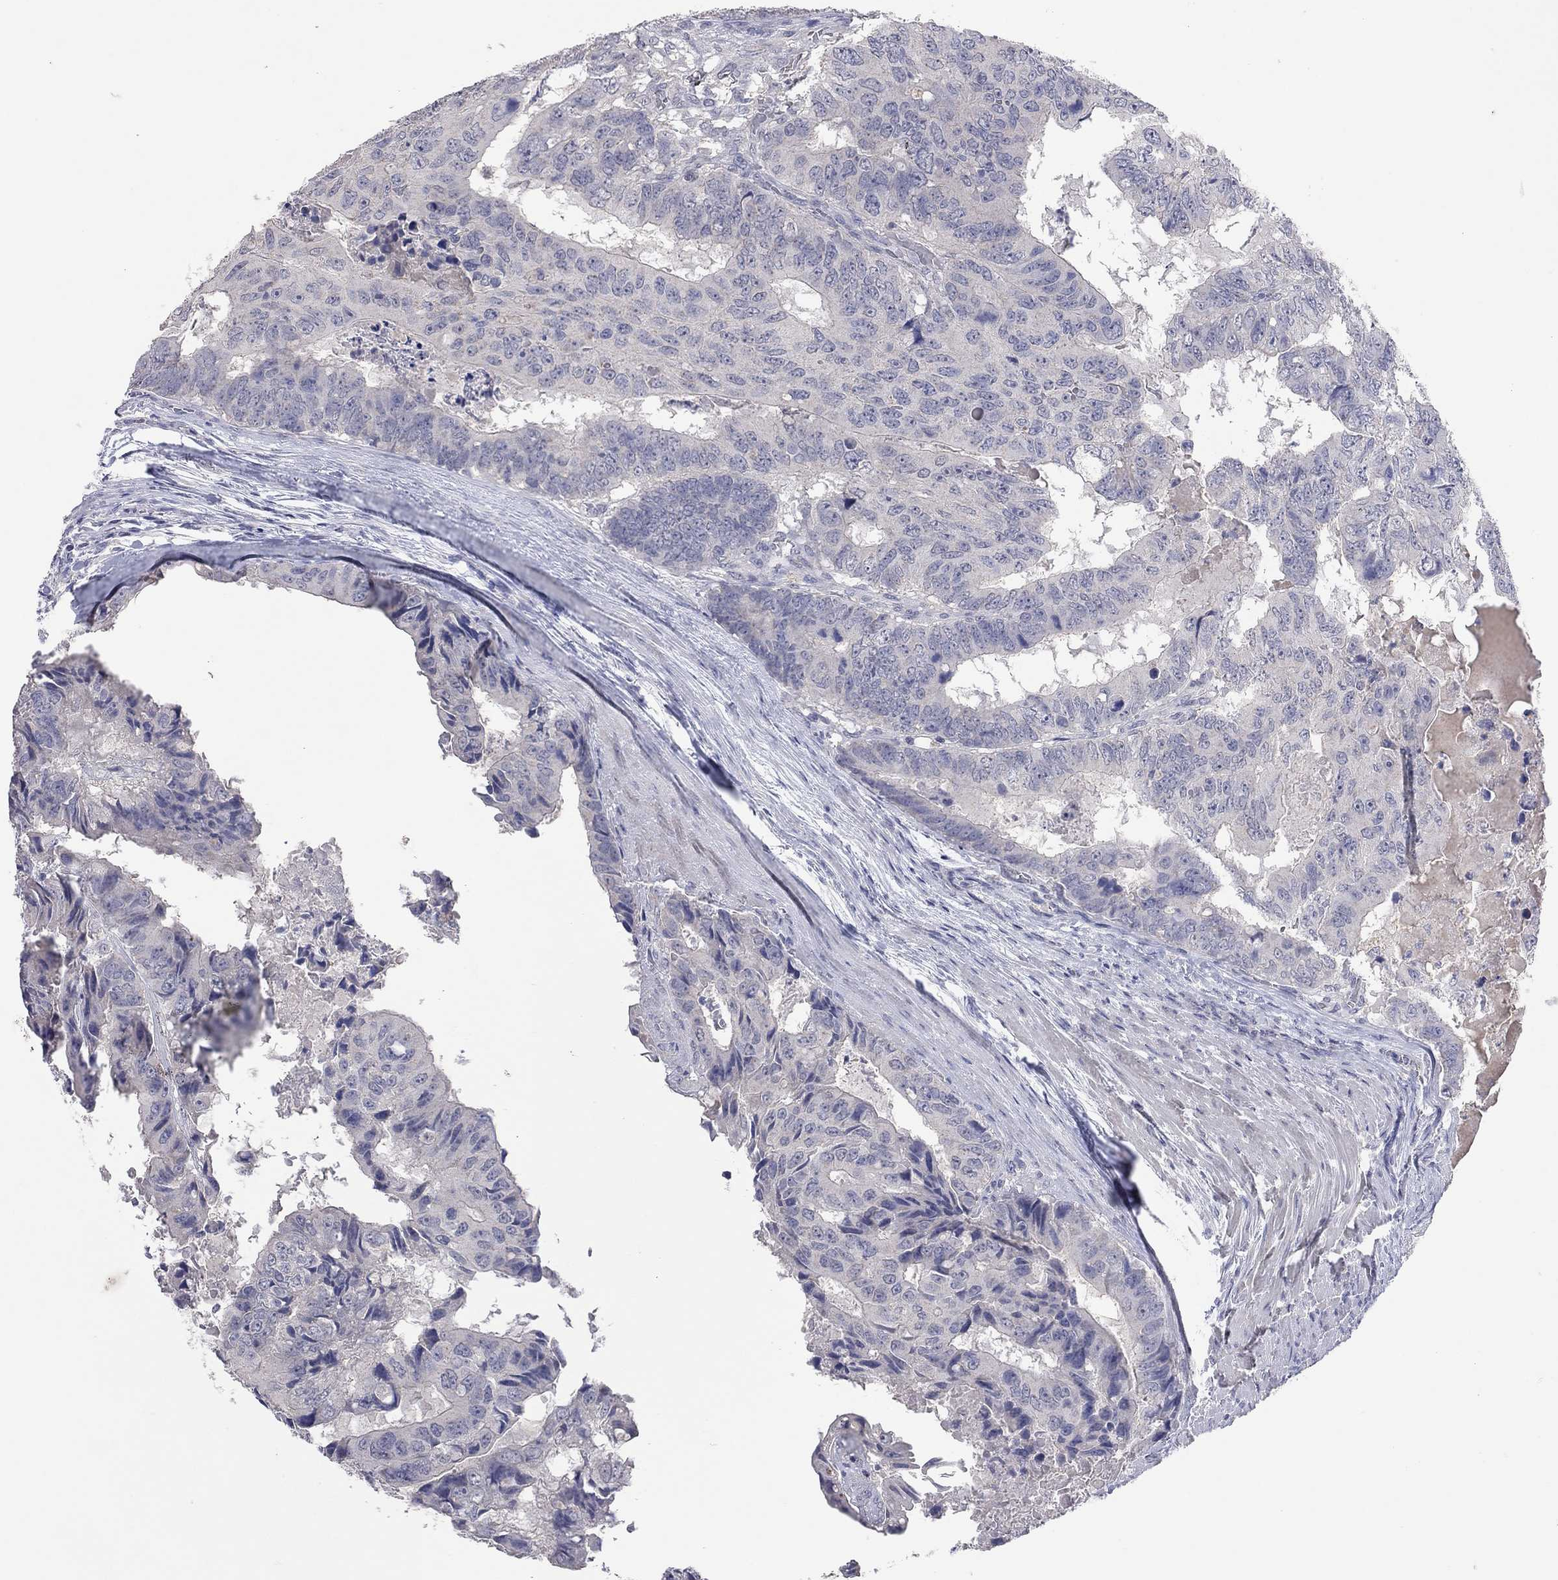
{"staining": {"intensity": "negative", "quantity": "none", "location": "none"}, "tissue": "colorectal cancer", "cell_type": "Tumor cells", "image_type": "cancer", "snomed": [{"axis": "morphology", "description": "Adenocarcinoma, NOS"}, {"axis": "topography", "description": "Colon"}], "caption": "This photomicrograph is of colorectal cancer stained with IHC to label a protein in brown with the nuclei are counter-stained blue. There is no expression in tumor cells. (DAB (3,3'-diaminobenzidine) immunohistochemistry visualized using brightfield microscopy, high magnification).", "gene": "MMP13", "patient": {"sex": "male", "age": 79}}